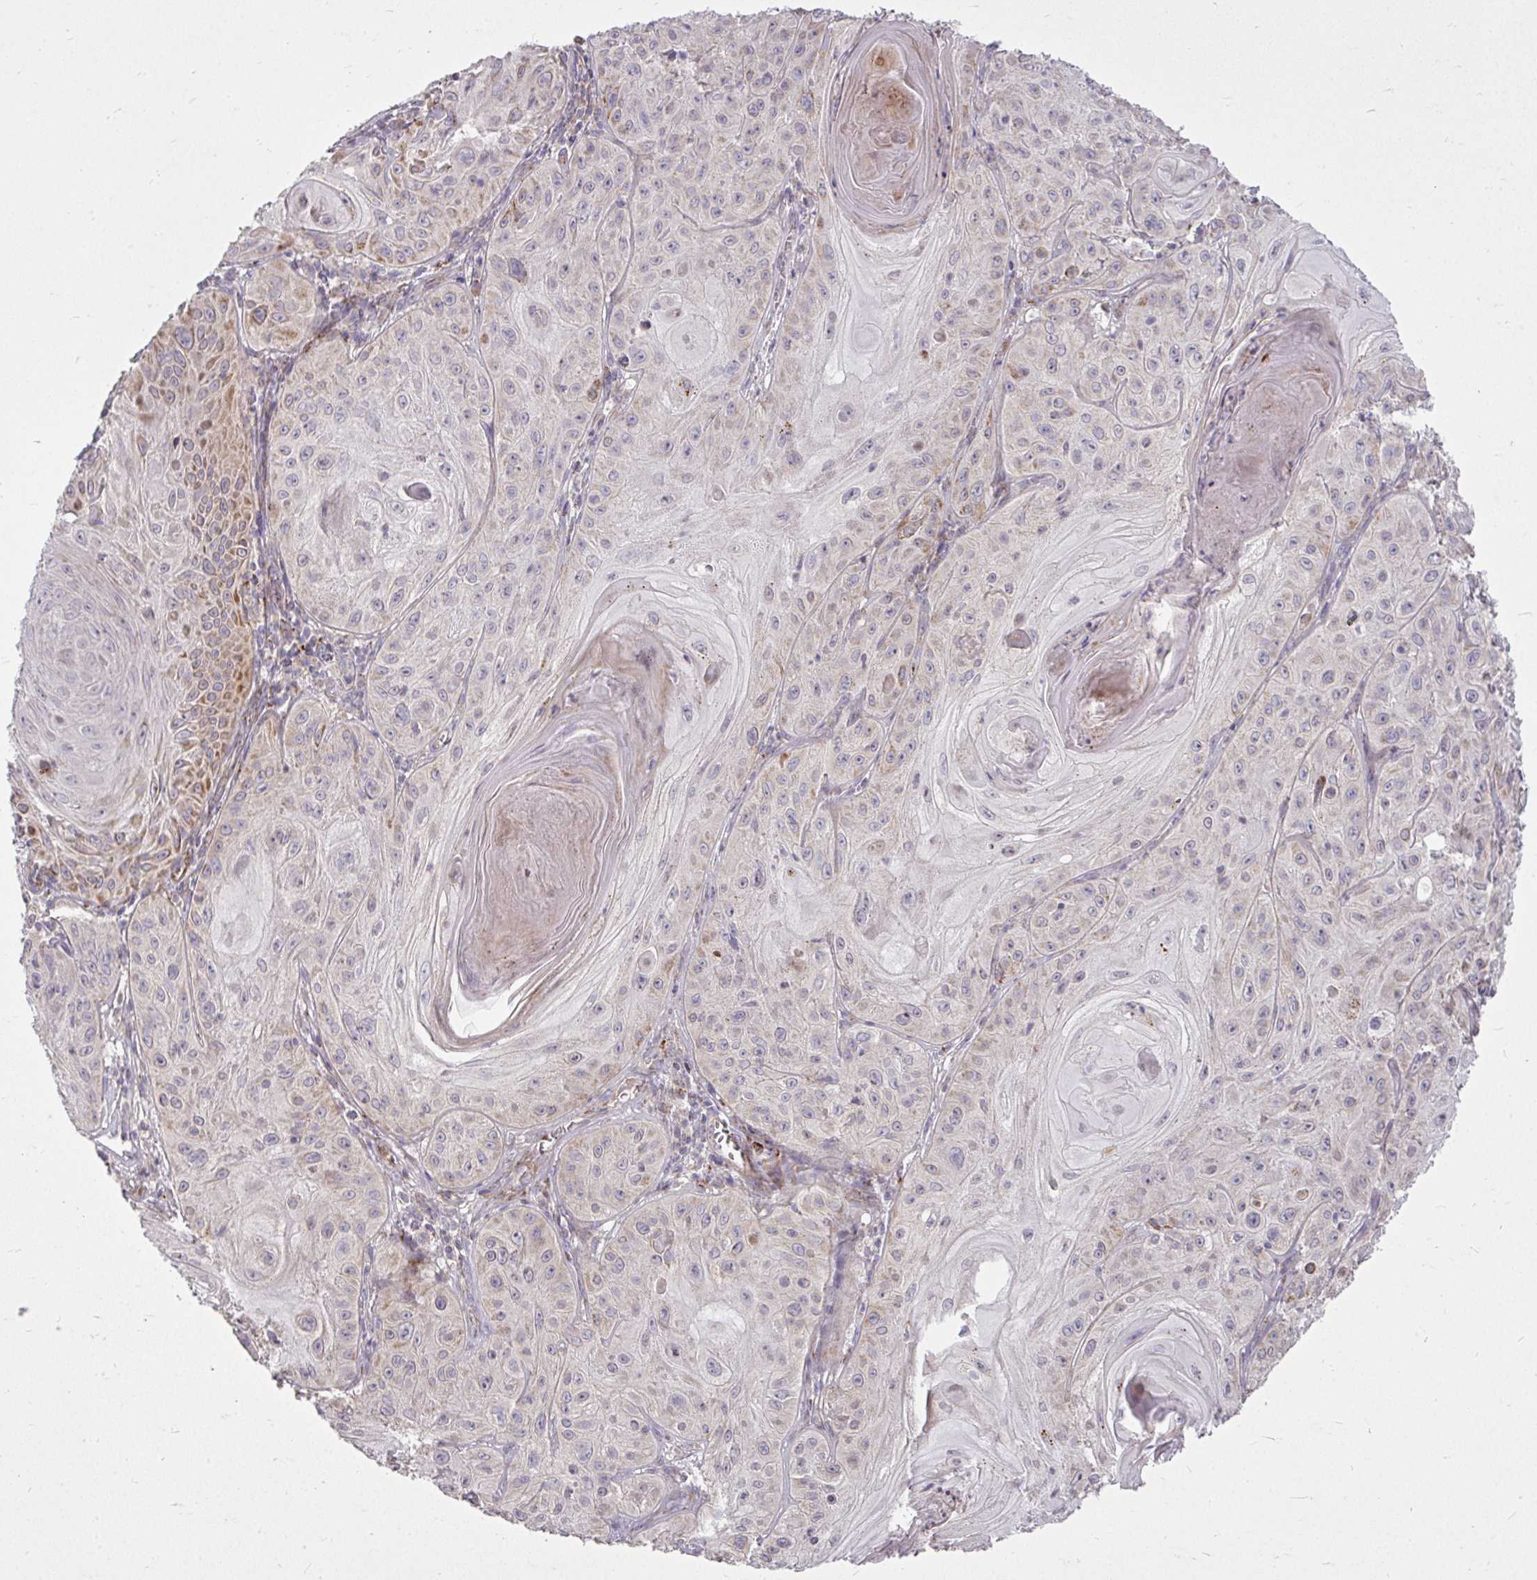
{"staining": {"intensity": "moderate", "quantity": "<25%", "location": "cytoplasmic/membranous"}, "tissue": "skin cancer", "cell_type": "Tumor cells", "image_type": "cancer", "snomed": [{"axis": "morphology", "description": "Squamous cell carcinoma, NOS"}, {"axis": "topography", "description": "Skin"}], "caption": "Protein expression analysis of human squamous cell carcinoma (skin) reveals moderate cytoplasmic/membranous positivity in about <25% of tumor cells. The staining was performed using DAB (3,3'-diaminobenzidine), with brown indicating positive protein expression. Nuclei are stained blue with hematoxylin.", "gene": "STRIP1", "patient": {"sex": "male", "age": 85}}